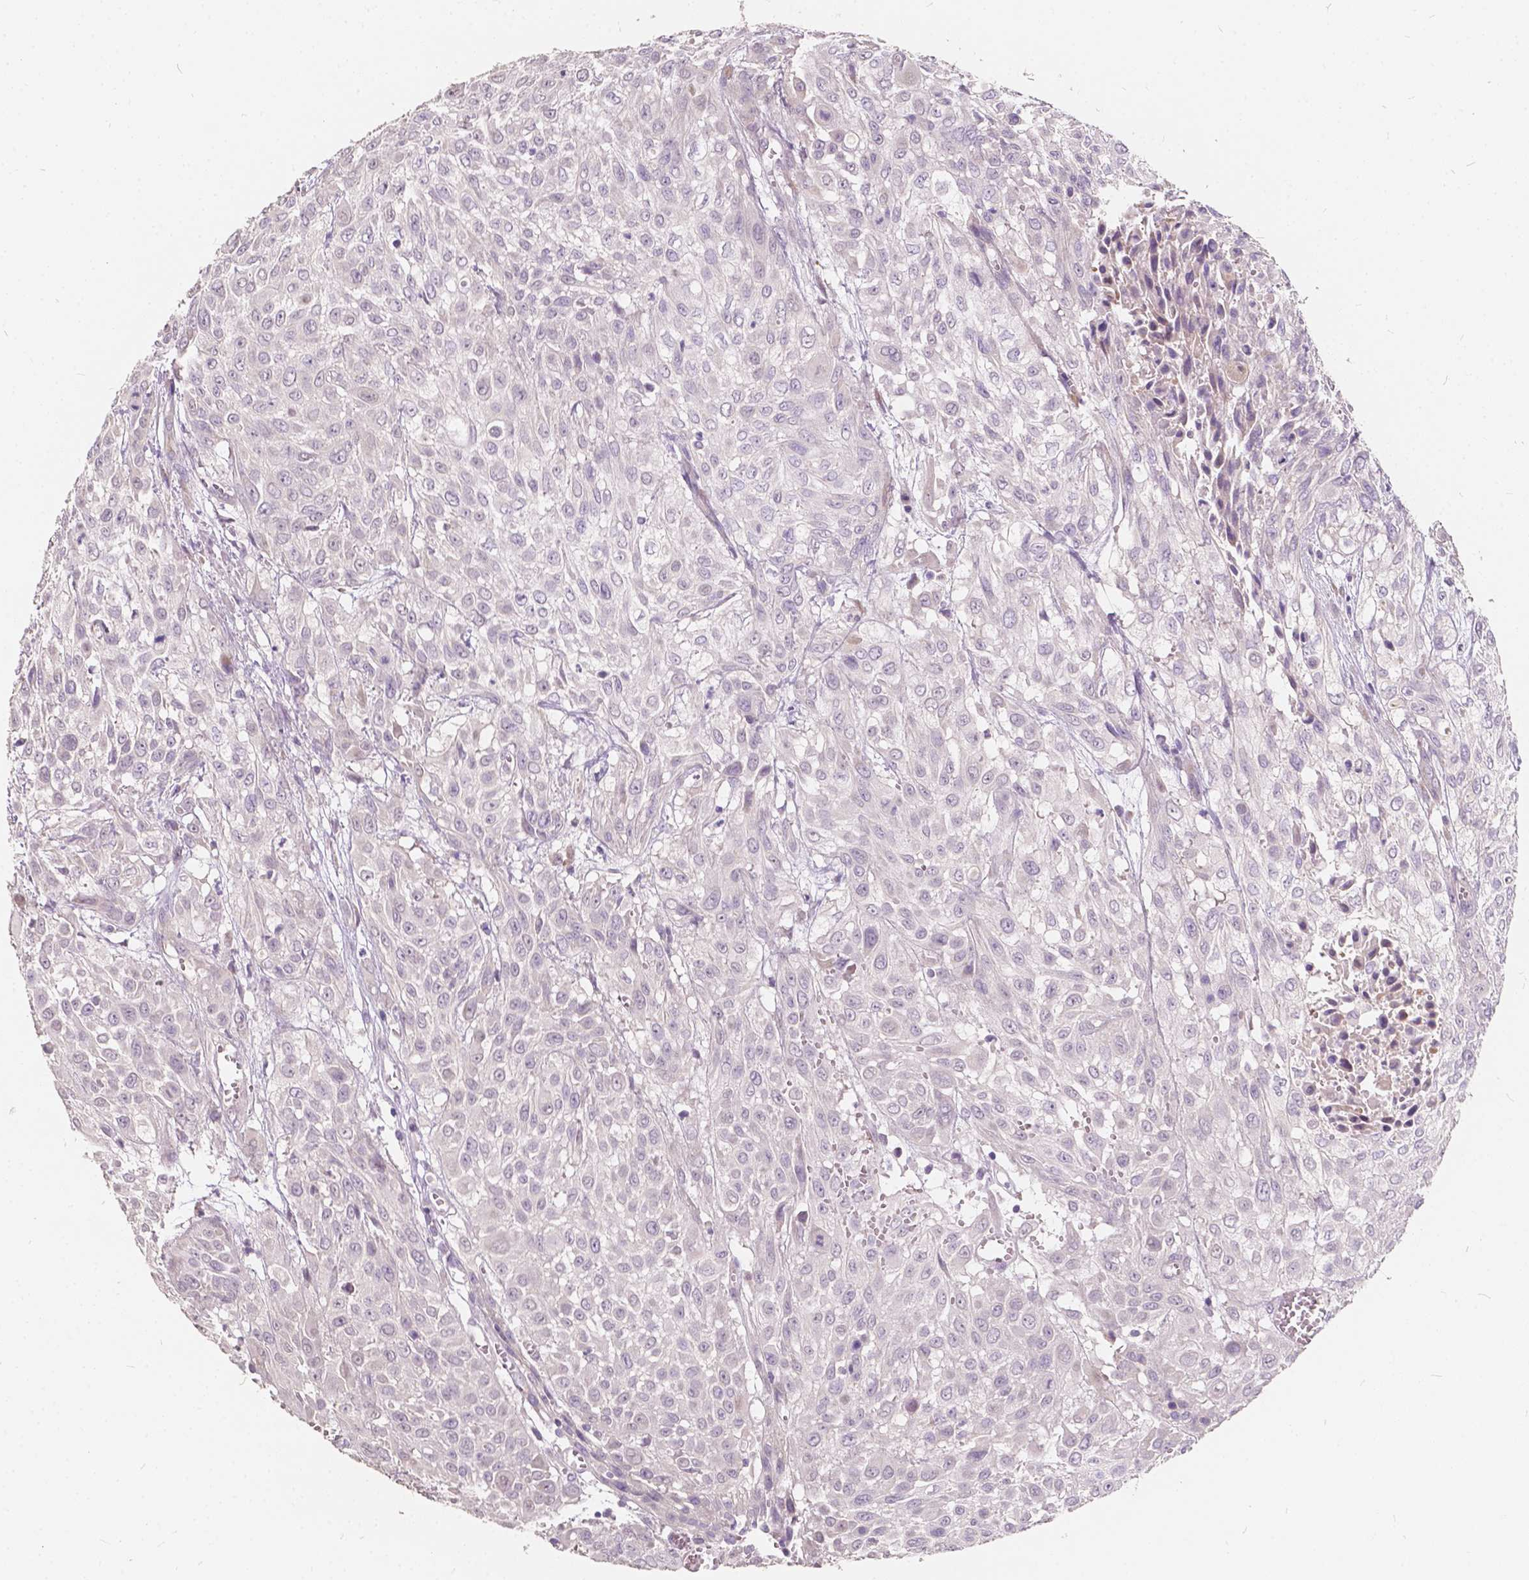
{"staining": {"intensity": "negative", "quantity": "none", "location": "none"}, "tissue": "urothelial cancer", "cell_type": "Tumor cells", "image_type": "cancer", "snomed": [{"axis": "morphology", "description": "Urothelial carcinoma, High grade"}, {"axis": "topography", "description": "Urinary bladder"}], "caption": "A histopathology image of urothelial cancer stained for a protein exhibits no brown staining in tumor cells.", "gene": "SLC7A8", "patient": {"sex": "male", "age": 57}}